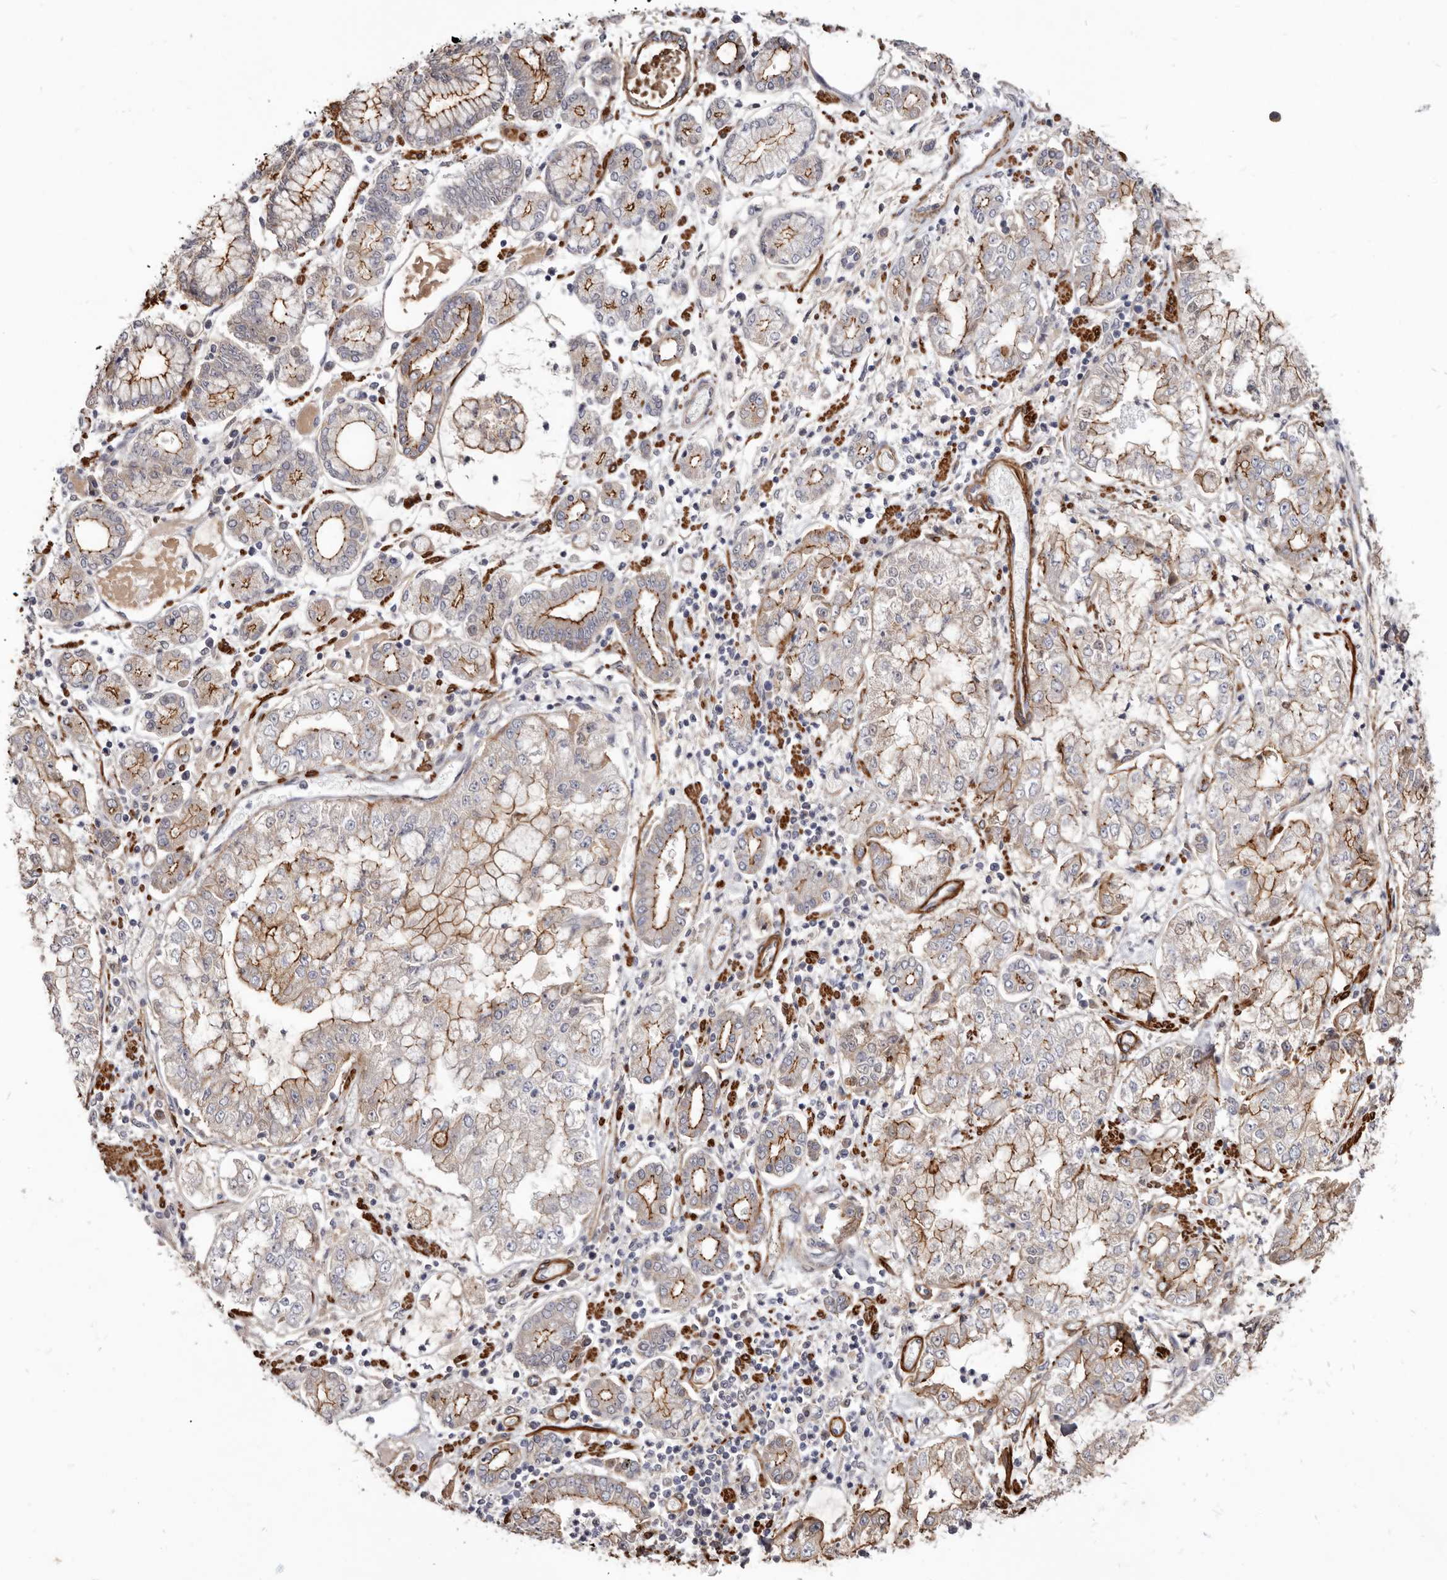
{"staining": {"intensity": "strong", "quantity": "25%-75%", "location": "cytoplasmic/membranous"}, "tissue": "stomach cancer", "cell_type": "Tumor cells", "image_type": "cancer", "snomed": [{"axis": "morphology", "description": "Adenocarcinoma, NOS"}, {"axis": "topography", "description": "Stomach"}], "caption": "High-power microscopy captured an immunohistochemistry (IHC) histopathology image of stomach cancer, revealing strong cytoplasmic/membranous staining in approximately 25%-75% of tumor cells. The protein is stained brown, and the nuclei are stained in blue (DAB IHC with brightfield microscopy, high magnification).", "gene": "CGN", "patient": {"sex": "male", "age": 76}}